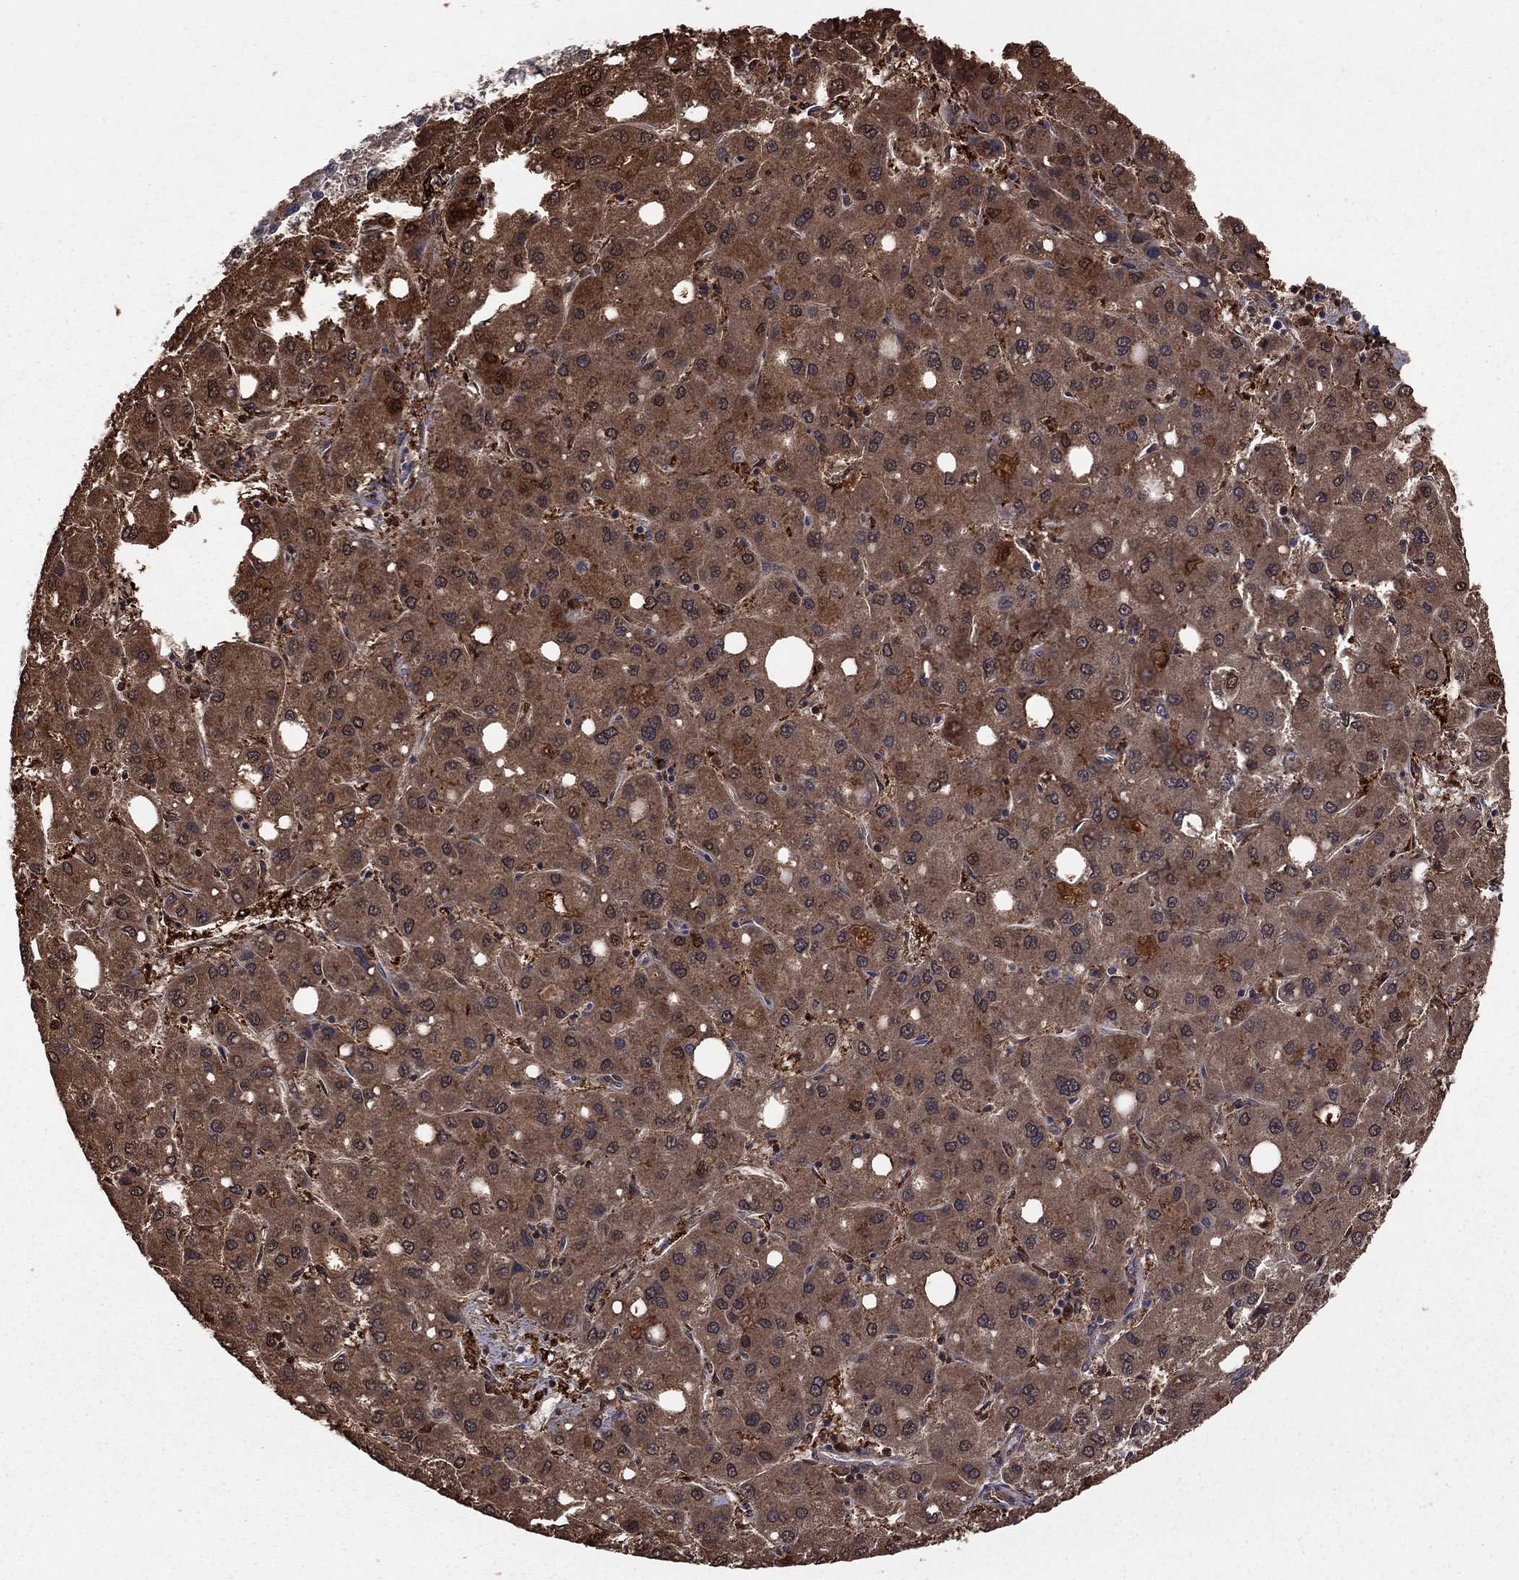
{"staining": {"intensity": "strong", "quantity": ">75%", "location": "cytoplasmic/membranous"}, "tissue": "liver cancer", "cell_type": "Tumor cells", "image_type": "cancer", "snomed": [{"axis": "morphology", "description": "Carcinoma, Hepatocellular, NOS"}, {"axis": "topography", "description": "Liver"}], "caption": "Immunohistochemistry (IHC) (DAB (3,3'-diaminobenzidine)) staining of liver cancer demonstrates strong cytoplasmic/membranous protein positivity in approximately >75% of tumor cells. (DAB (3,3'-diaminobenzidine) IHC with brightfield microscopy, high magnification).", "gene": "TSNARE1", "patient": {"sex": "male", "age": 73}}